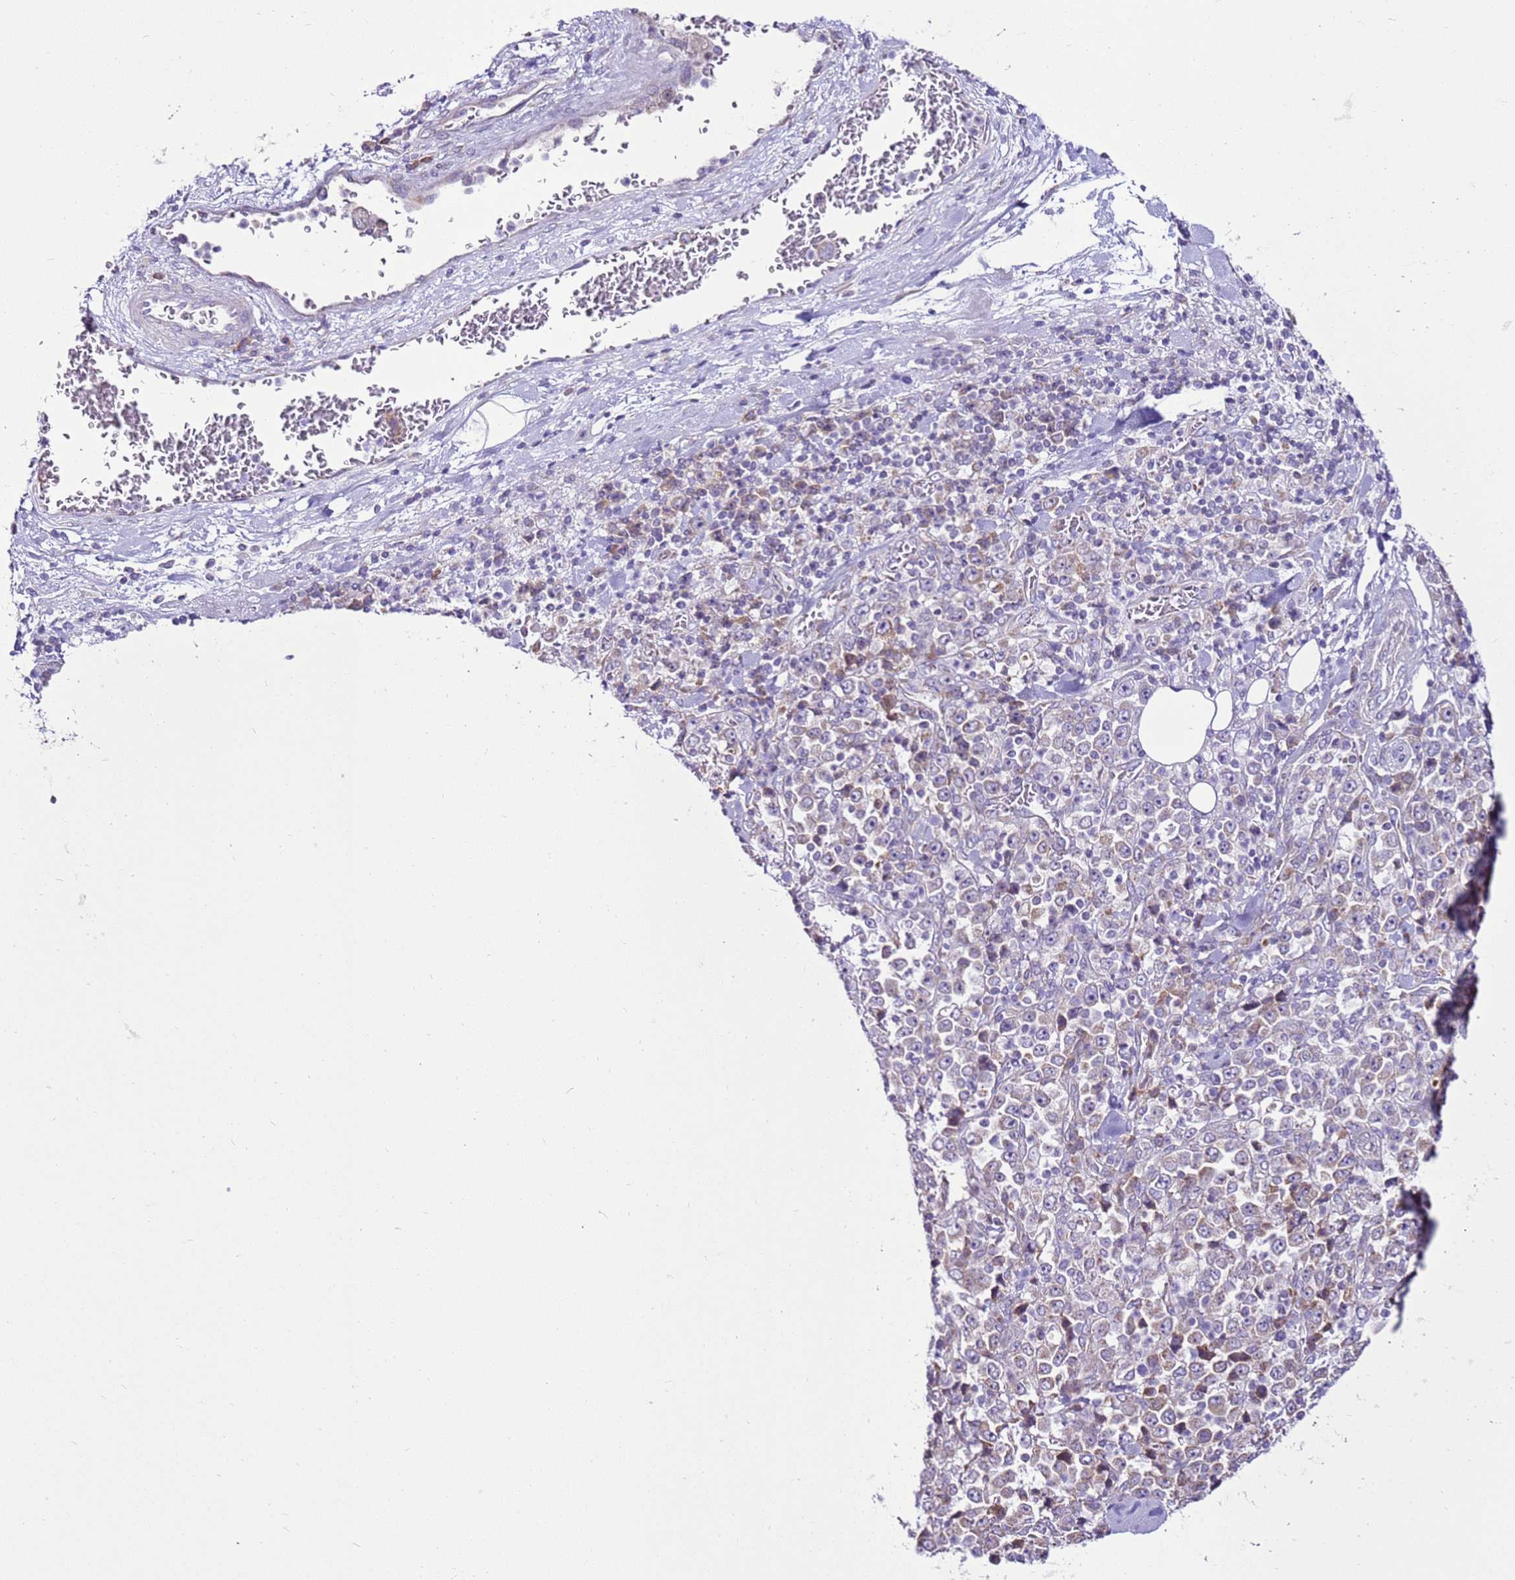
{"staining": {"intensity": "weak", "quantity": "25%-75%", "location": "cytoplasmic/membranous"}, "tissue": "stomach cancer", "cell_type": "Tumor cells", "image_type": "cancer", "snomed": [{"axis": "morphology", "description": "Normal tissue, NOS"}, {"axis": "morphology", "description": "Adenocarcinoma, NOS"}, {"axis": "topography", "description": "Stomach, upper"}, {"axis": "topography", "description": "Stomach"}], "caption": "Weak cytoplasmic/membranous positivity for a protein is identified in approximately 25%-75% of tumor cells of stomach cancer (adenocarcinoma) using immunohistochemistry (IHC).", "gene": "MRPL36", "patient": {"sex": "male", "age": 59}}